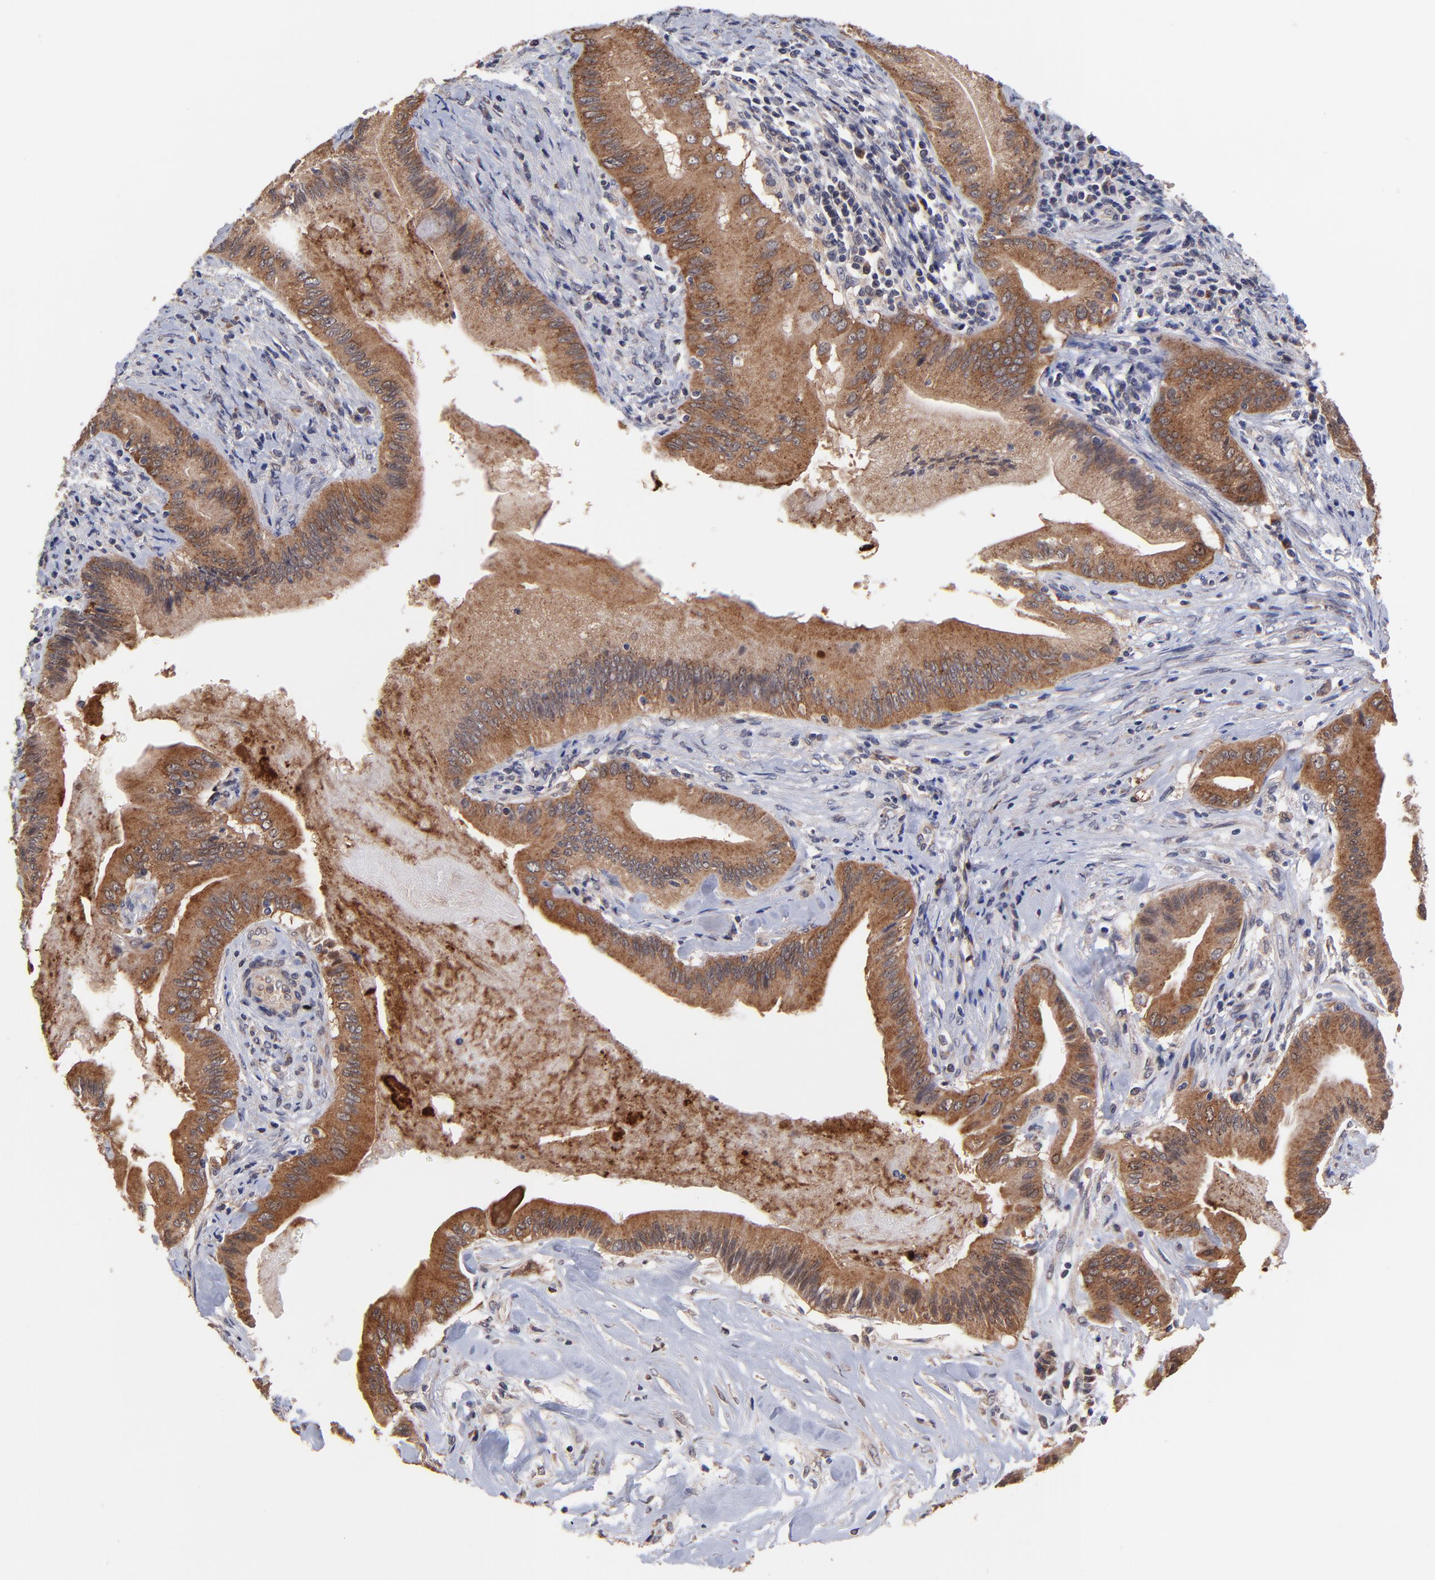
{"staining": {"intensity": "strong", "quantity": ">75%", "location": "cytoplasmic/membranous"}, "tissue": "liver cancer", "cell_type": "Tumor cells", "image_type": "cancer", "snomed": [{"axis": "morphology", "description": "Cholangiocarcinoma"}, {"axis": "topography", "description": "Liver"}], "caption": "The histopathology image shows immunohistochemical staining of liver cancer. There is strong cytoplasmic/membranous expression is present in about >75% of tumor cells.", "gene": "BAIAP2L2", "patient": {"sex": "male", "age": 58}}